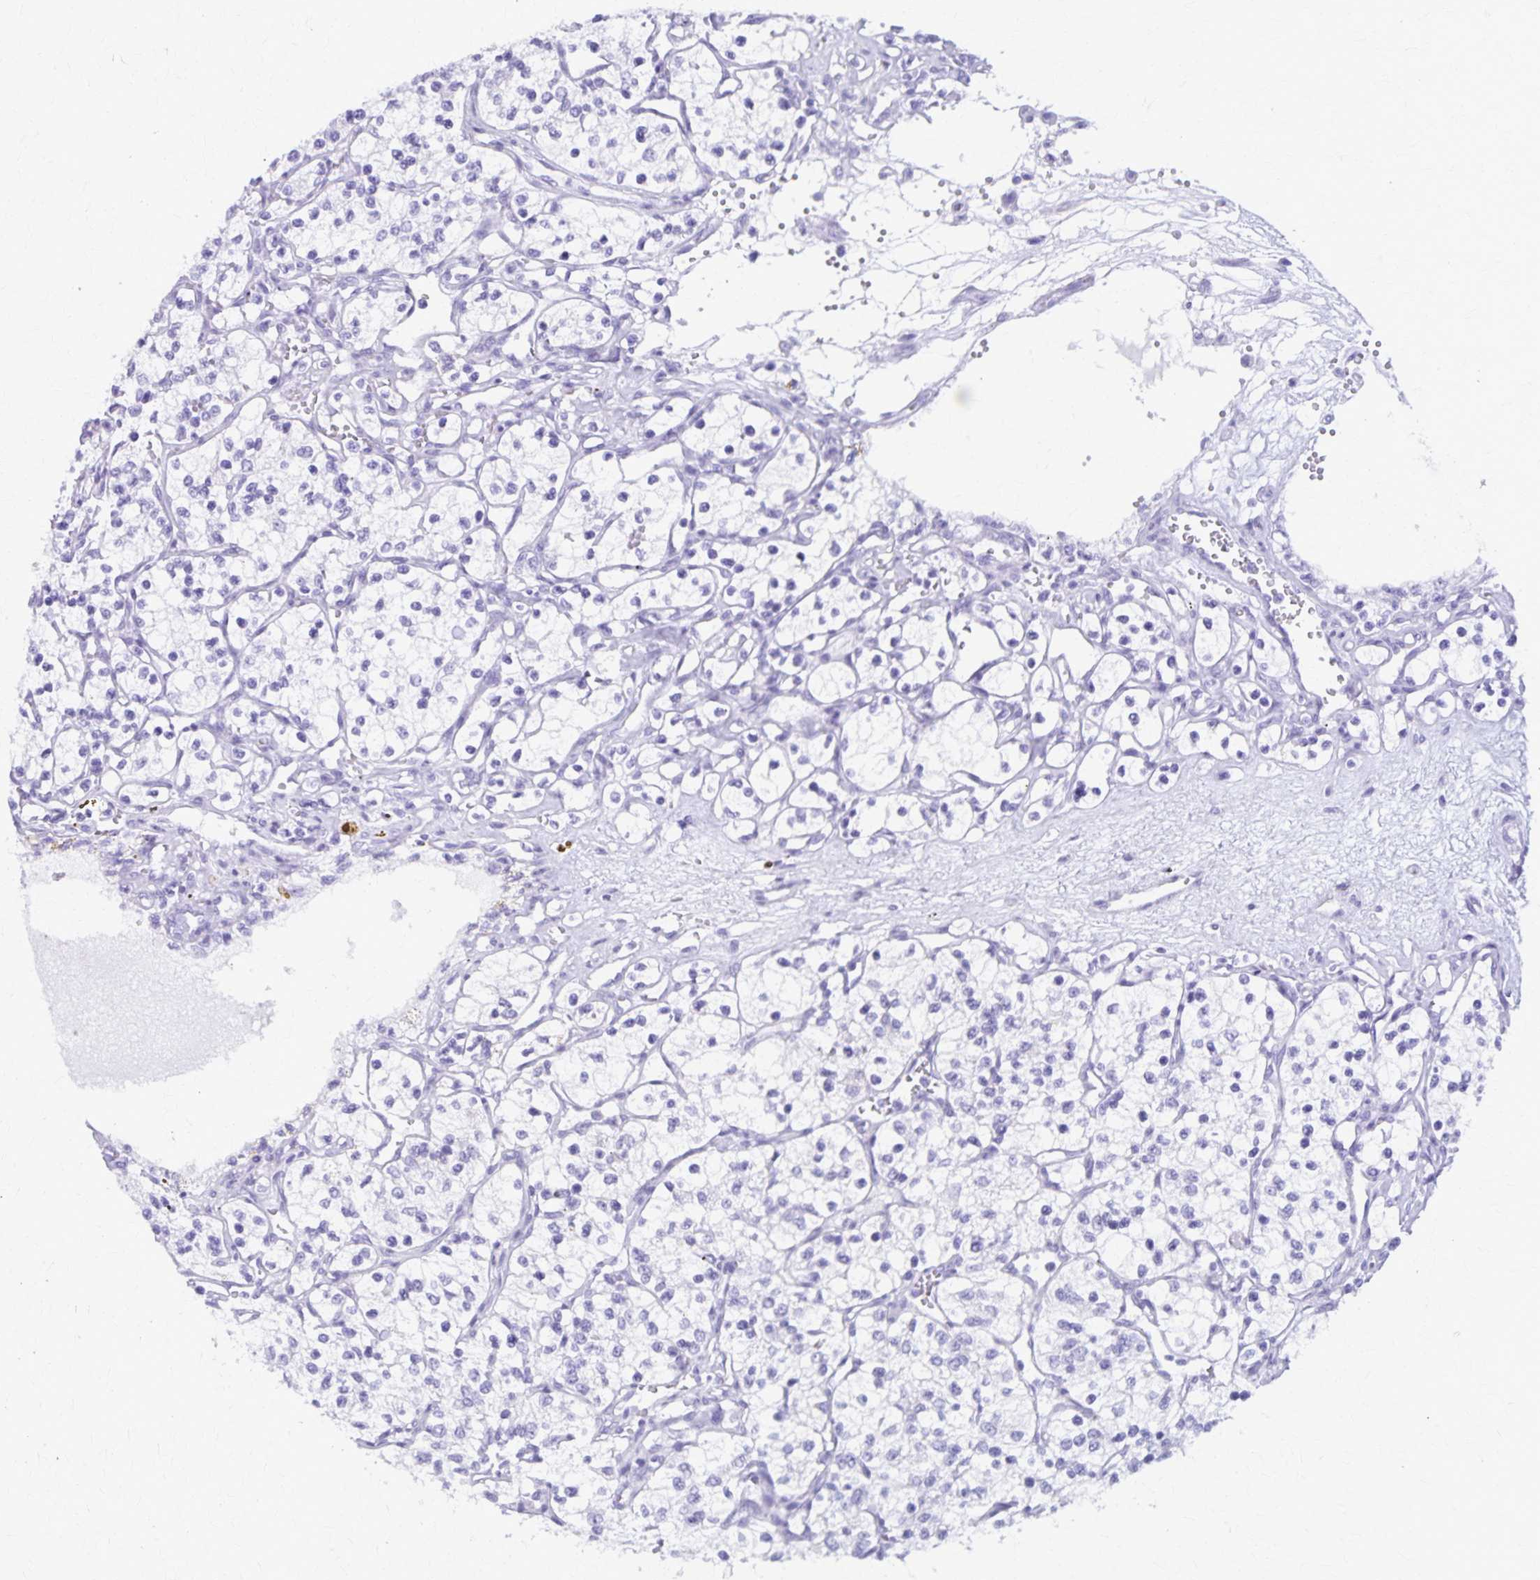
{"staining": {"intensity": "negative", "quantity": "none", "location": "none"}, "tissue": "renal cancer", "cell_type": "Tumor cells", "image_type": "cancer", "snomed": [{"axis": "morphology", "description": "Adenocarcinoma, NOS"}, {"axis": "topography", "description": "Kidney"}], "caption": "High magnification brightfield microscopy of renal cancer stained with DAB (3,3'-diaminobenzidine) (brown) and counterstained with hematoxylin (blue): tumor cells show no significant positivity.", "gene": "DEFA5", "patient": {"sex": "female", "age": 69}}